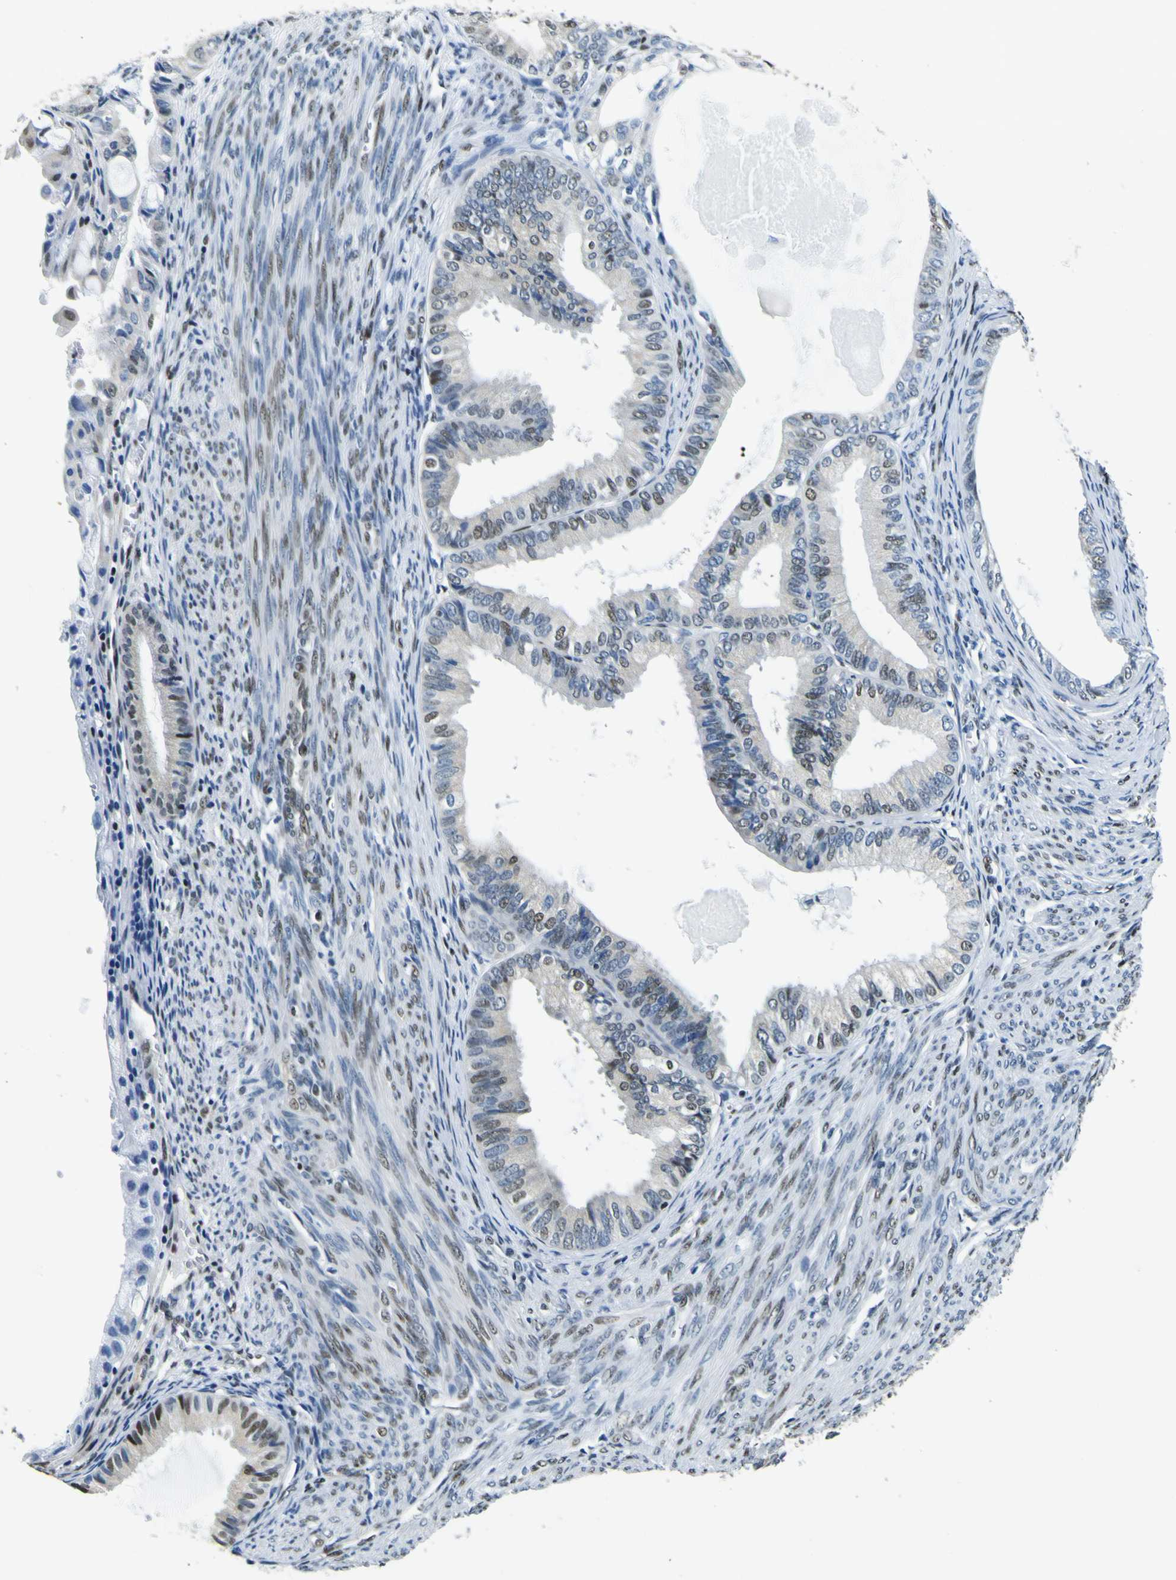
{"staining": {"intensity": "moderate", "quantity": "25%-75%", "location": "nuclear"}, "tissue": "endometrial cancer", "cell_type": "Tumor cells", "image_type": "cancer", "snomed": [{"axis": "morphology", "description": "Adenocarcinoma, NOS"}, {"axis": "topography", "description": "Endometrium"}], "caption": "Tumor cells demonstrate medium levels of moderate nuclear expression in about 25%-75% of cells in human endometrial cancer (adenocarcinoma). (IHC, brightfield microscopy, high magnification).", "gene": "SP1", "patient": {"sex": "female", "age": 86}}